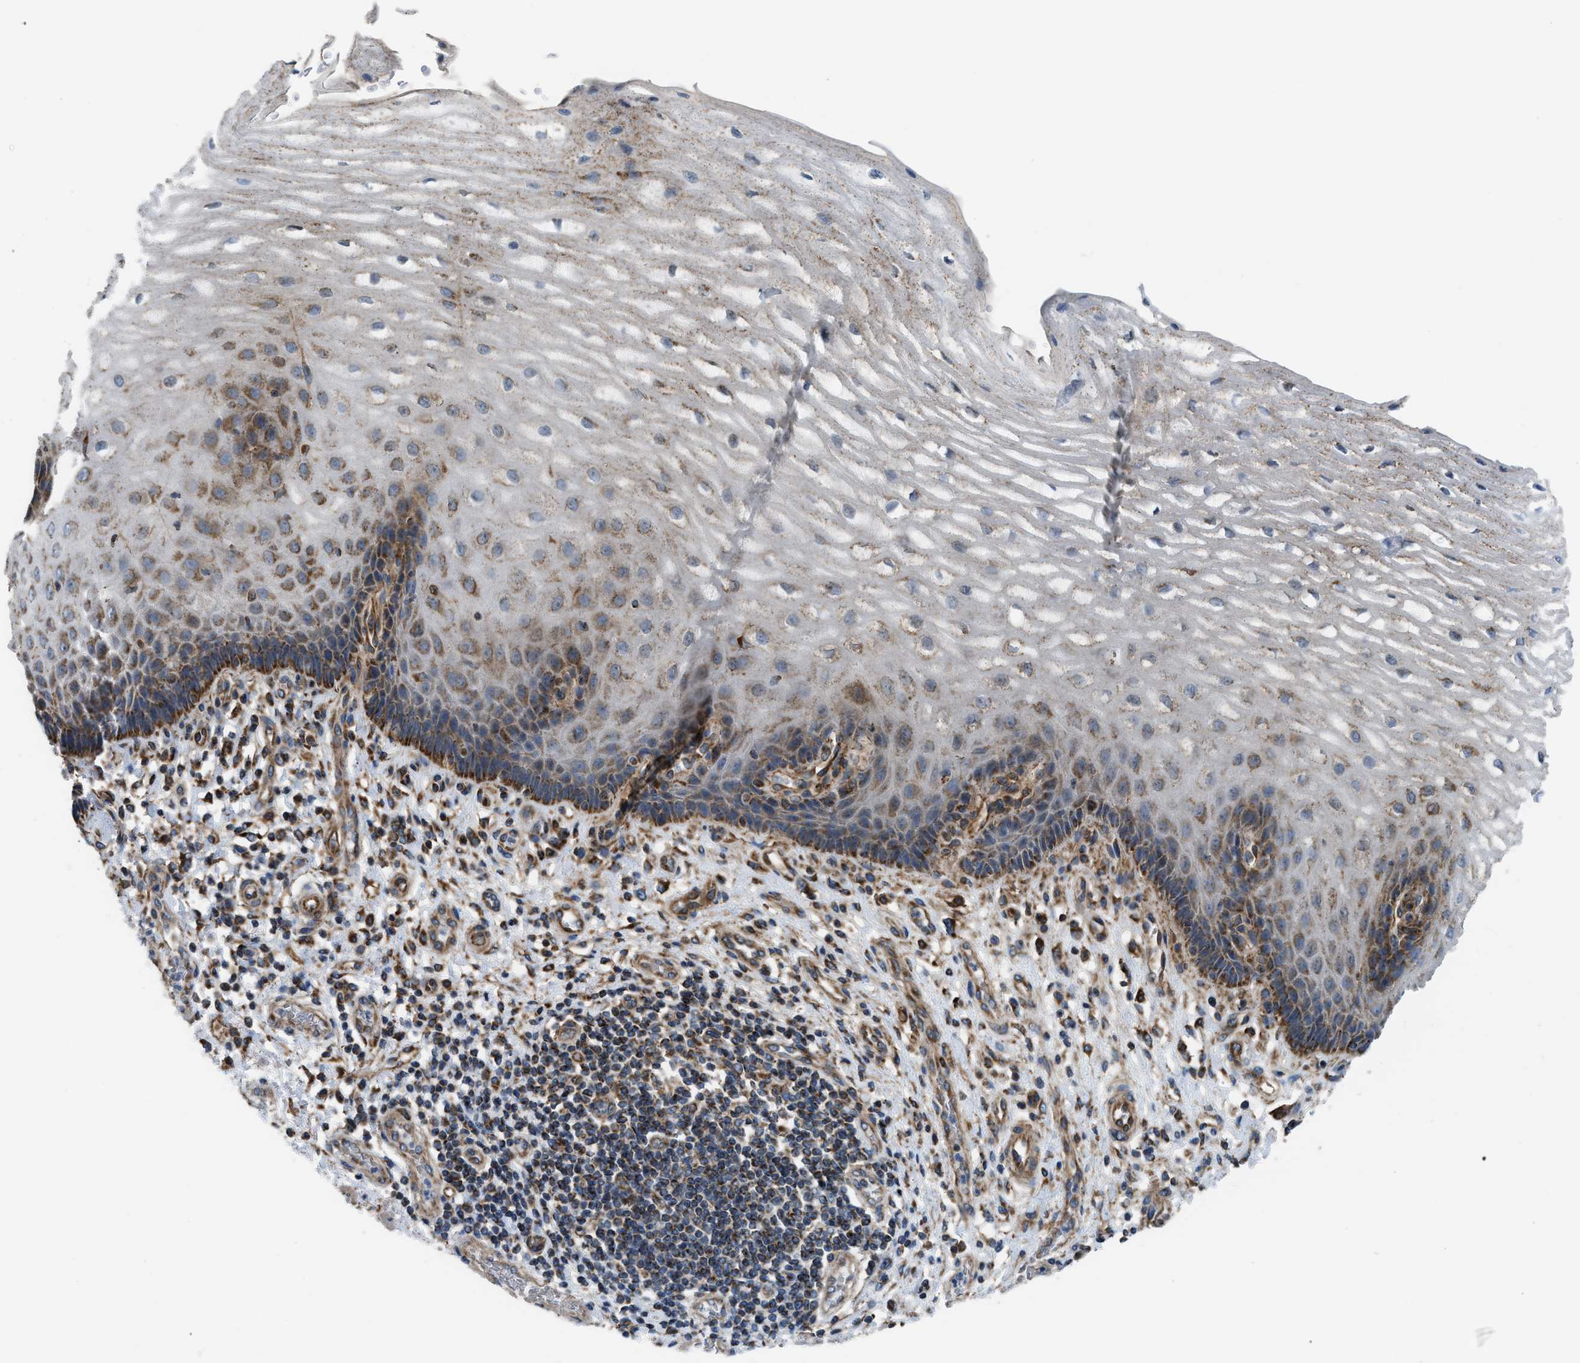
{"staining": {"intensity": "moderate", "quantity": "25%-75%", "location": "cytoplasmic/membranous"}, "tissue": "esophagus", "cell_type": "Squamous epithelial cells", "image_type": "normal", "snomed": [{"axis": "morphology", "description": "Normal tissue, NOS"}, {"axis": "topography", "description": "Esophagus"}], "caption": "Unremarkable esophagus shows moderate cytoplasmic/membranous positivity in about 25%-75% of squamous epithelial cells.", "gene": "SLC10A3", "patient": {"sex": "male", "age": 54}}